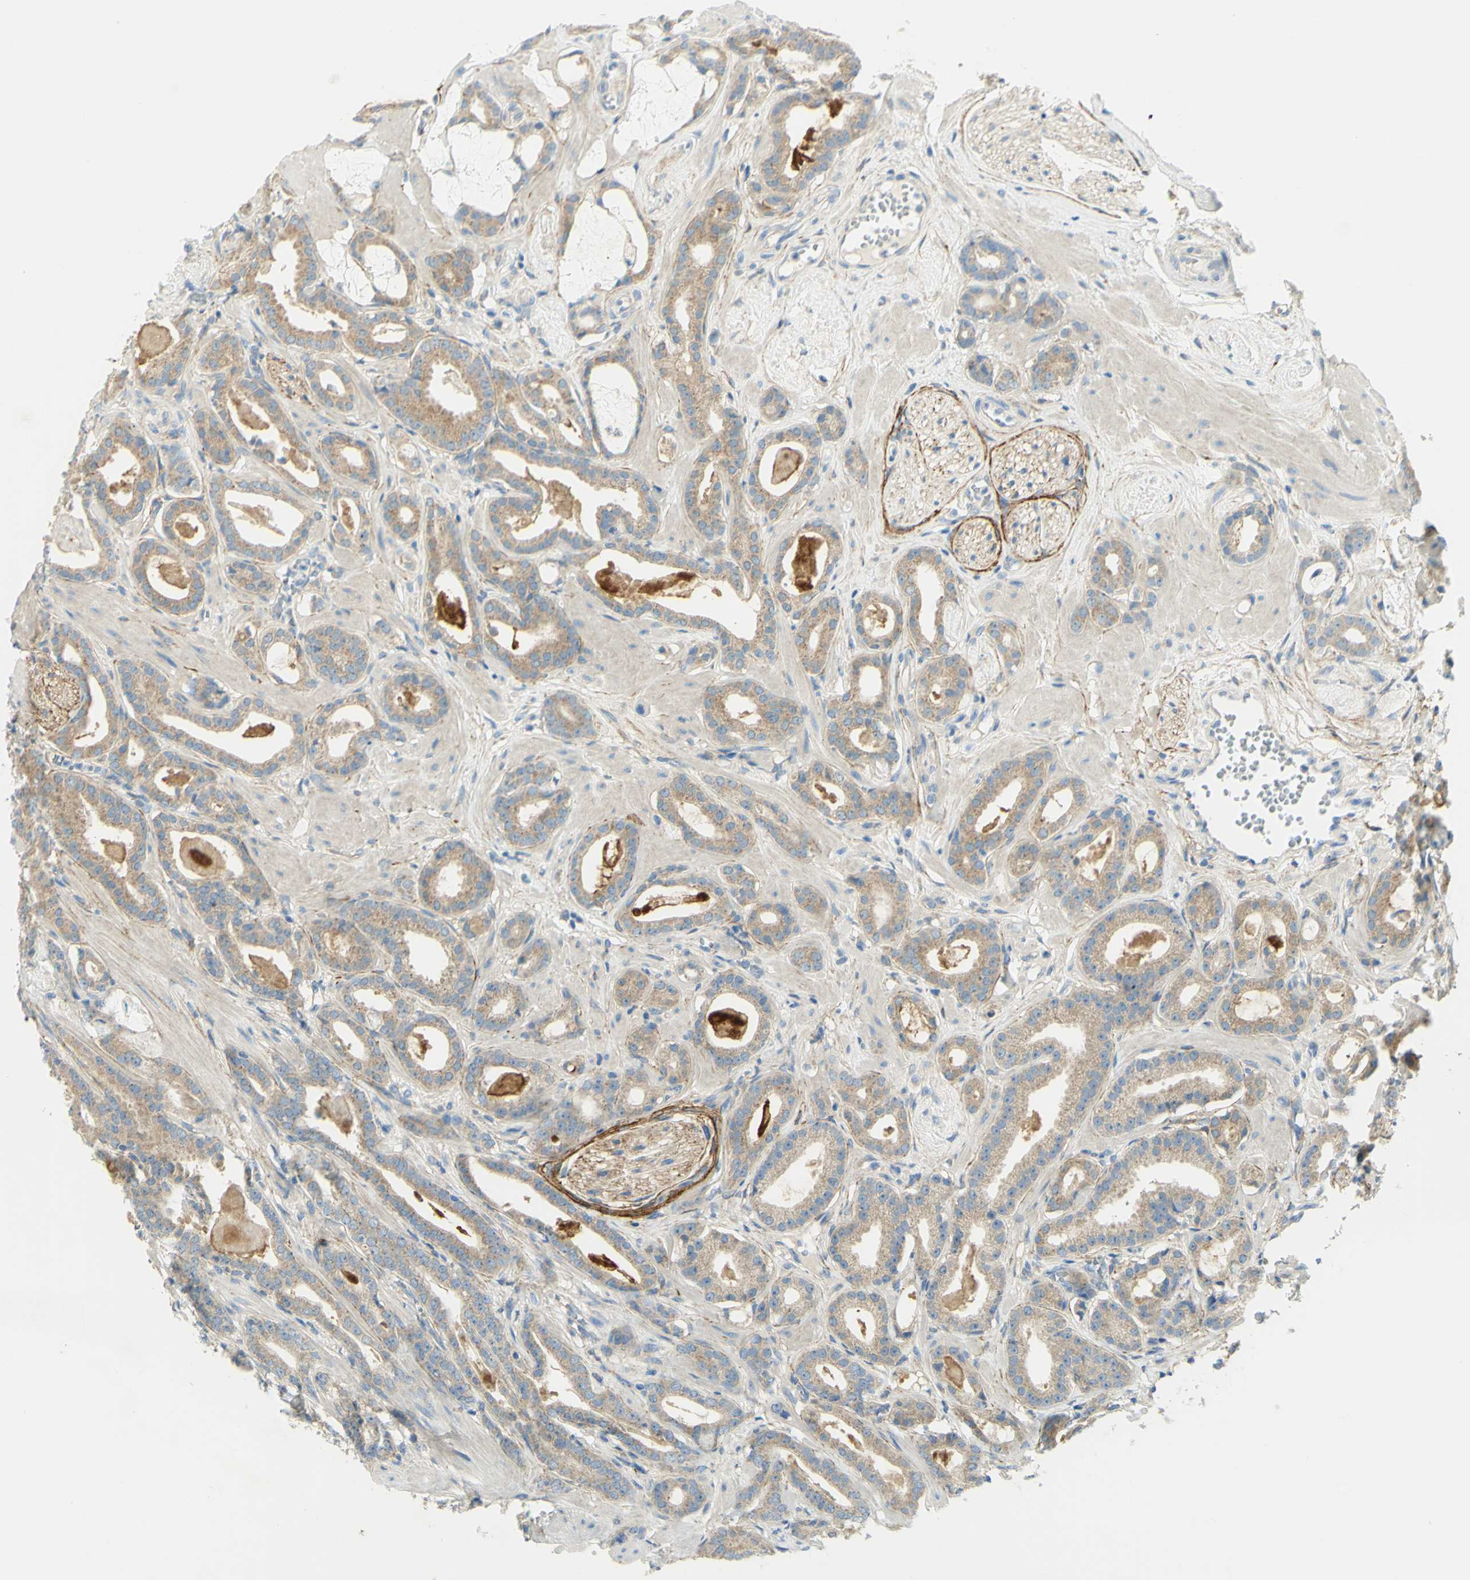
{"staining": {"intensity": "weak", "quantity": ">75%", "location": "cytoplasmic/membranous"}, "tissue": "prostate cancer", "cell_type": "Tumor cells", "image_type": "cancer", "snomed": [{"axis": "morphology", "description": "Adenocarcinoma, Low grade"}, {"axis": "topography", "description": "Prostate"}], "caption": "The micrograph exhibits staining of prostate cancer (adenocarcinoma (low-grade)), revealing weak cytoplasmic/membranous protein expression (brown color) within tumor cells.", "gene": "GCNT3", "patient": {"sex": "male", "age": 53}}